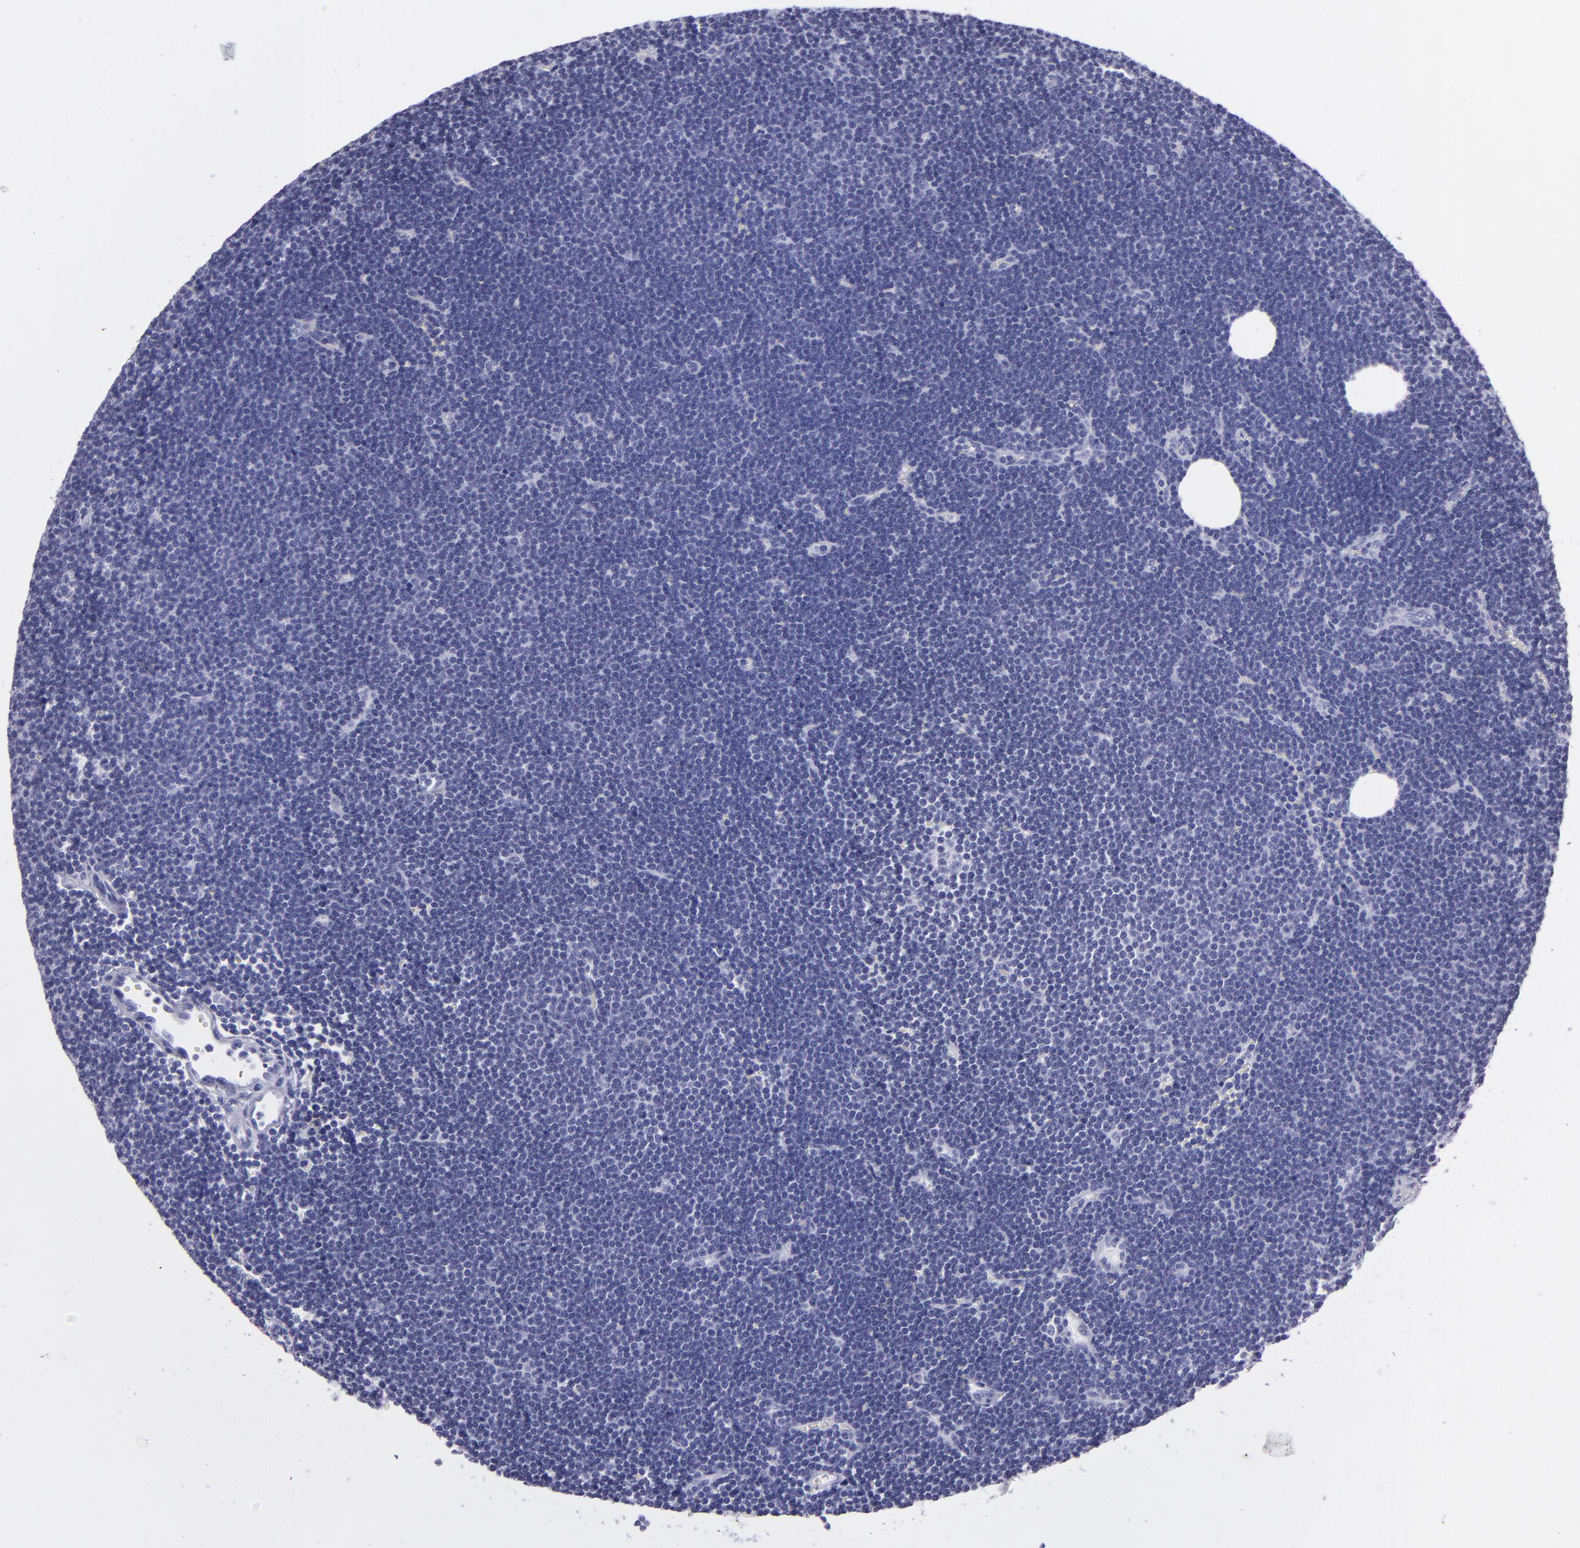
{"staining": {"intensity": "negative", "quantity": "none", "location": "none"}, "tissue": "lymphoma", "cell_type": "Tumor cells", "image_type": "cancer", "snomed": [{"axis": "morphology", "description": "Malignant lymphoma, non-Hodgkin's type, Low grade"}, {"axis": "topography", "description": "Lymph node"}], "caption": "Immunohistochemical staining of human lymphoma reveals no significant staining in tumor cells. Nuclei are stained in blue.", "gene": "PVALB", "patient": {"sex": "female", "age": 73}}